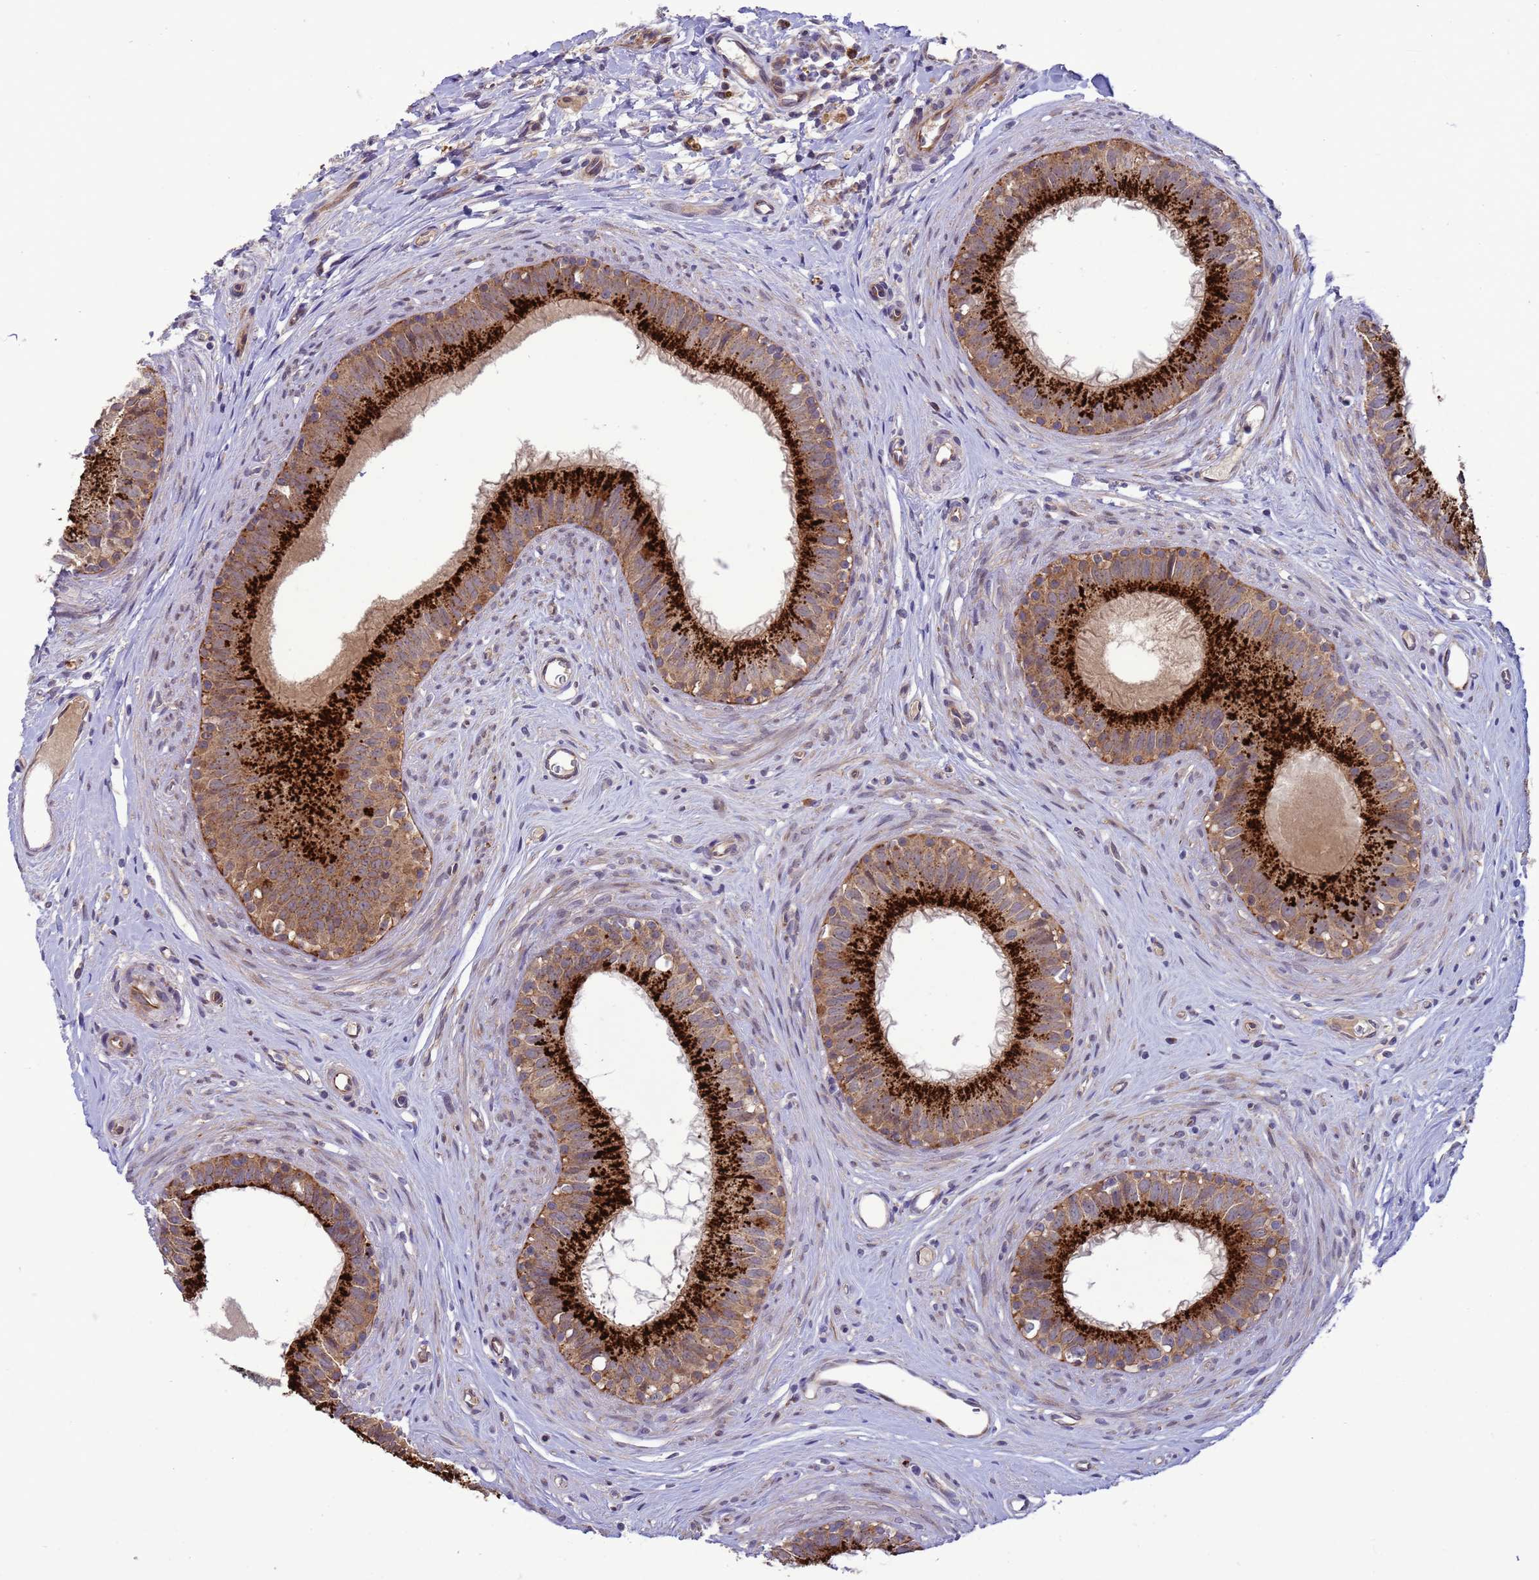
{"staining": {"intensity": "strong", "quantity": ">75%", "location": "cytoplasmic/membranous"}, "tissue": "epididymis", "cell_type": "Glandular cells", "image_type": "normal", "snomed": [{"axis": "morphology", "description": "Normal tissue, NOS"}, {"axis": "topography", "description": "Epididymis"}], "caption": "DAB immunohistochemical staining of normal human epididymis displays strong cytoplasmic/membranous protein staining in about >75% of glandular cells. The staining was performed using DAB (3,3'-diaminobenzidine) to visualize the protein expression in brown, while the nuclei were stained in blue with hematoxylin (Magnification: 20x).", "gene": "GJA10", "patient": {"sex": "male", "age": 80}}